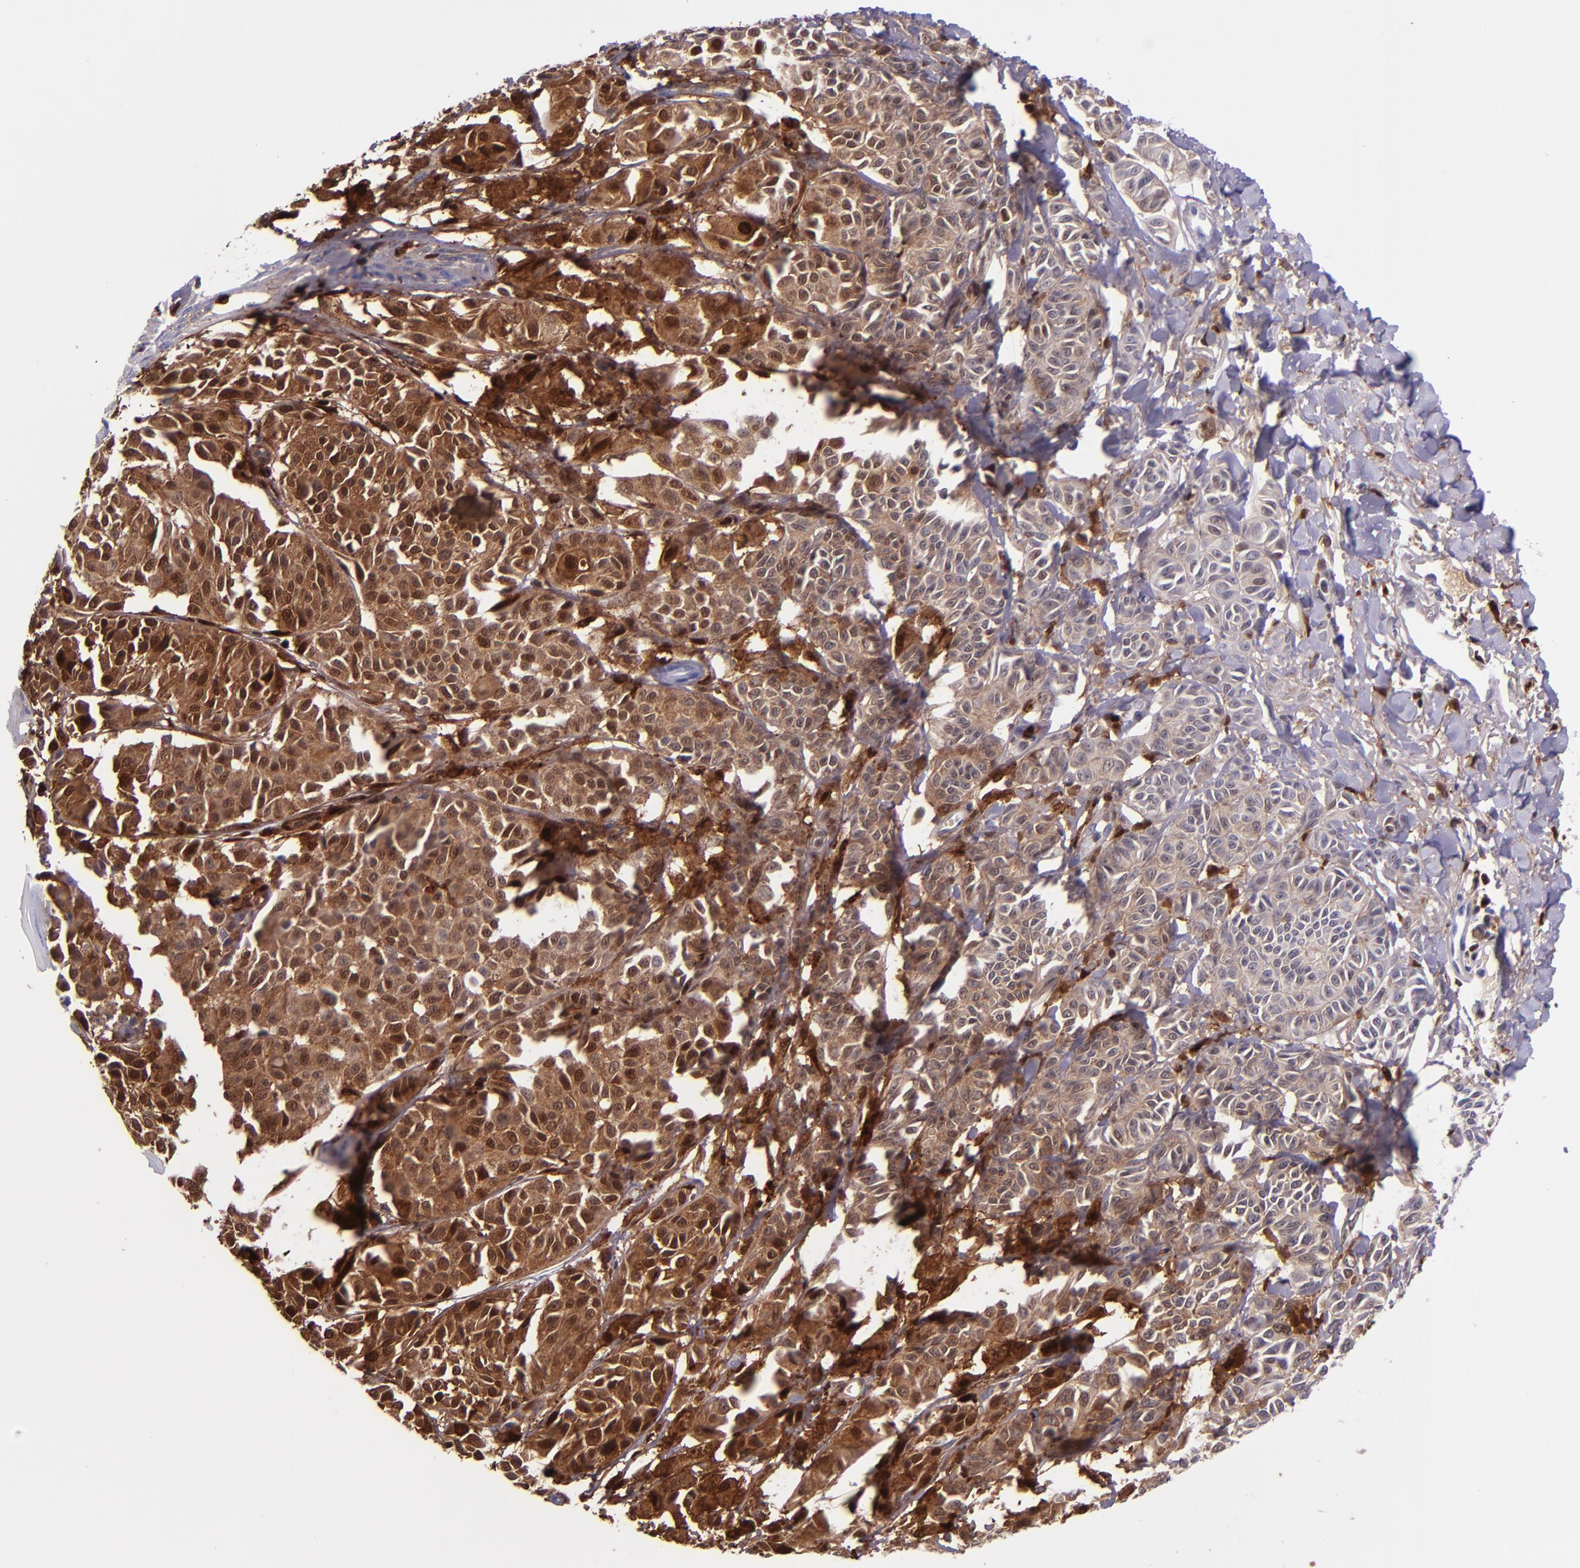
{"staining": {"intensity": "strong", "quantity": ">75%", "location": "cytoplasmic/membranous,nuclear"}, "tissue": "melanoma", "cell_type": "Tumor cells", "image_type": "cancer", "snomed": [{"axis": "morphology", "description": "Malignant melanoma, NOS"}, {"axis": "topography", "description": "Skin"}], "caption": "Human malignant melanoma stained with a protein marker reveals strong staining in tumor cells.", "gene": "LGALS1", "patient": {"sex": "male", "age": 76}}